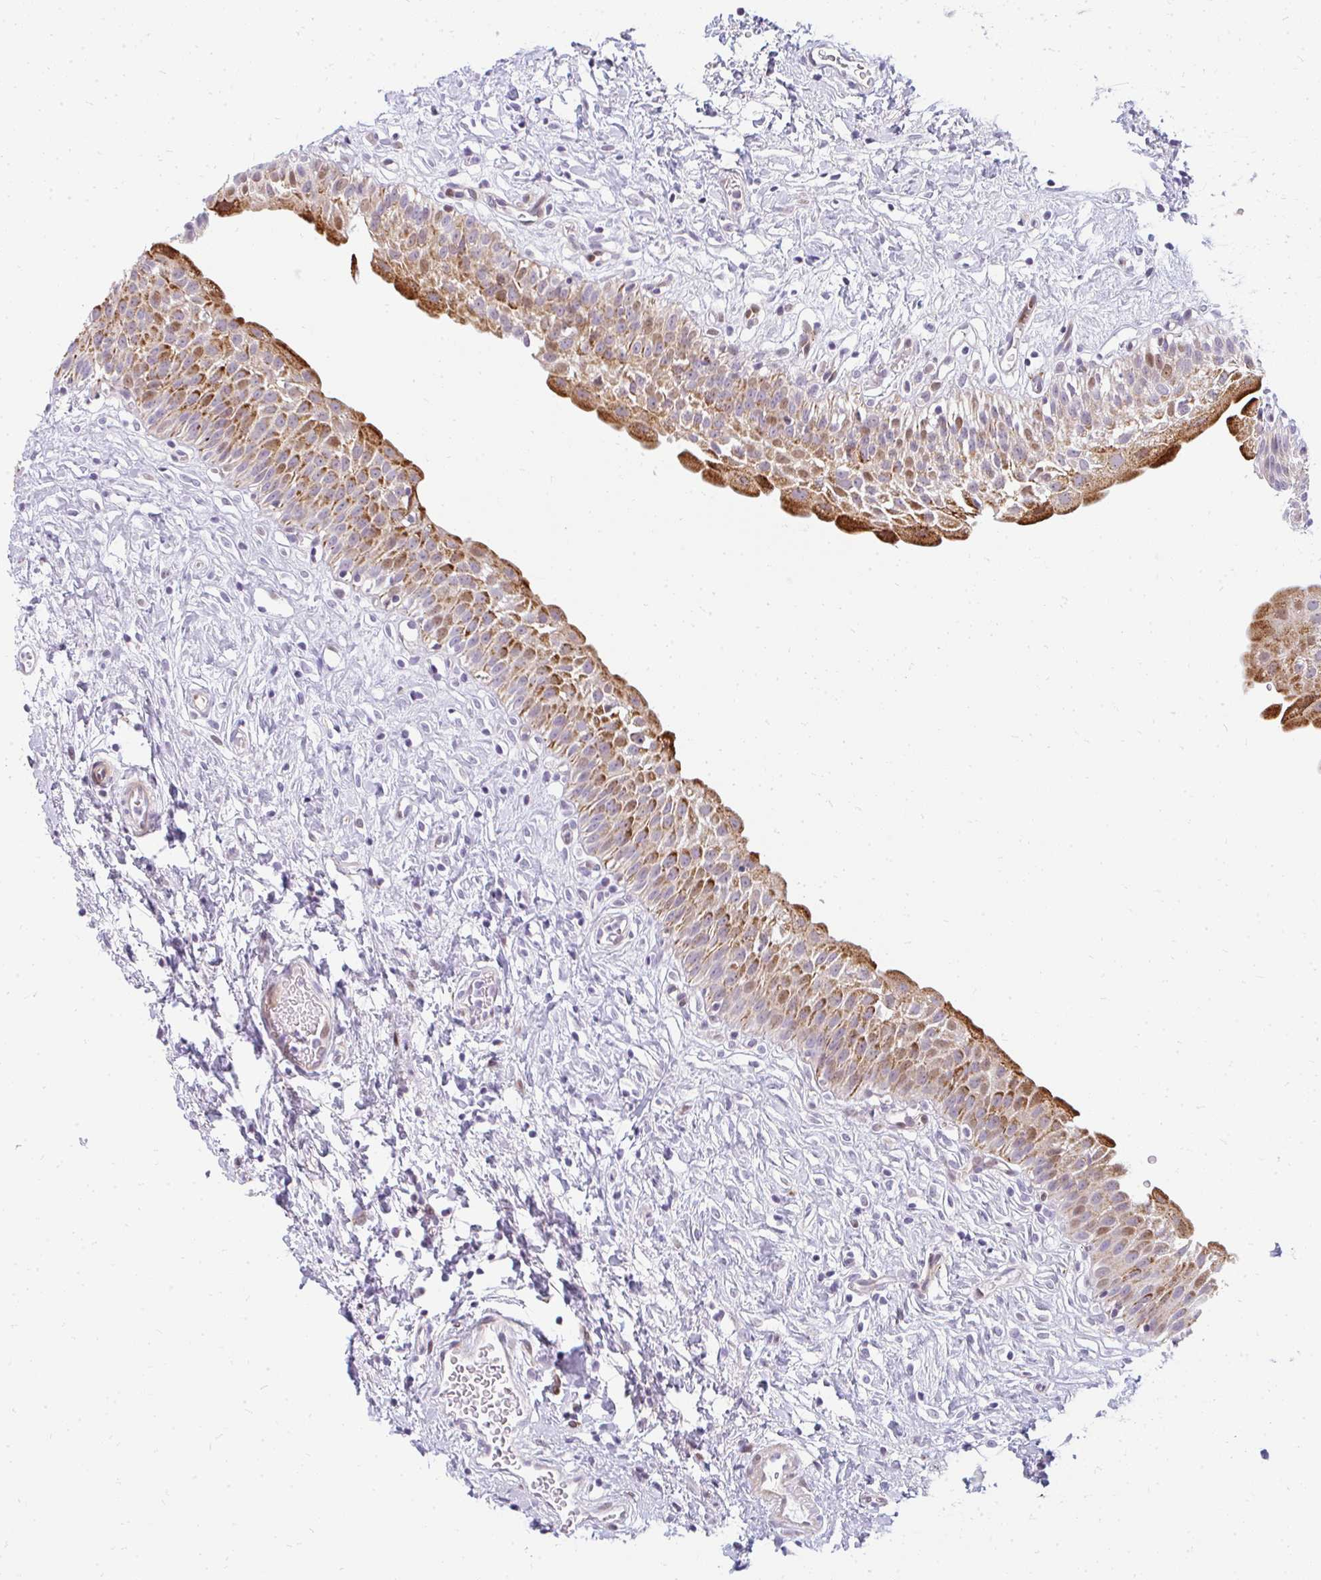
{"staining": {"intensity": "strong", "quantity": "25%-75%", "location": "cytoplasmic/membranous"}, "tissue": "urinary bladder", "cell_type": "Urothelial cells", "image_type": "normal", "snomed": [{"axis": "morphology", "description": "Normal tissue, NOS"}, {"axis": "topography", "description": "Urinary bladder"}], "caption": "IHC staining of benign urinary bladder, which demonstrates high levels of strong cytoplasmic/membranous positivity in approximately 25%-75% of urothelial cells indicating strong cytoplasmic/membranous protein expression. The staining was performed using DAB (brown) for protein detection and nuclei were counterstained in hematoxylin (blue).", "gene": "PLA2G5", "patient": {"sex": "male", "age": 51}}